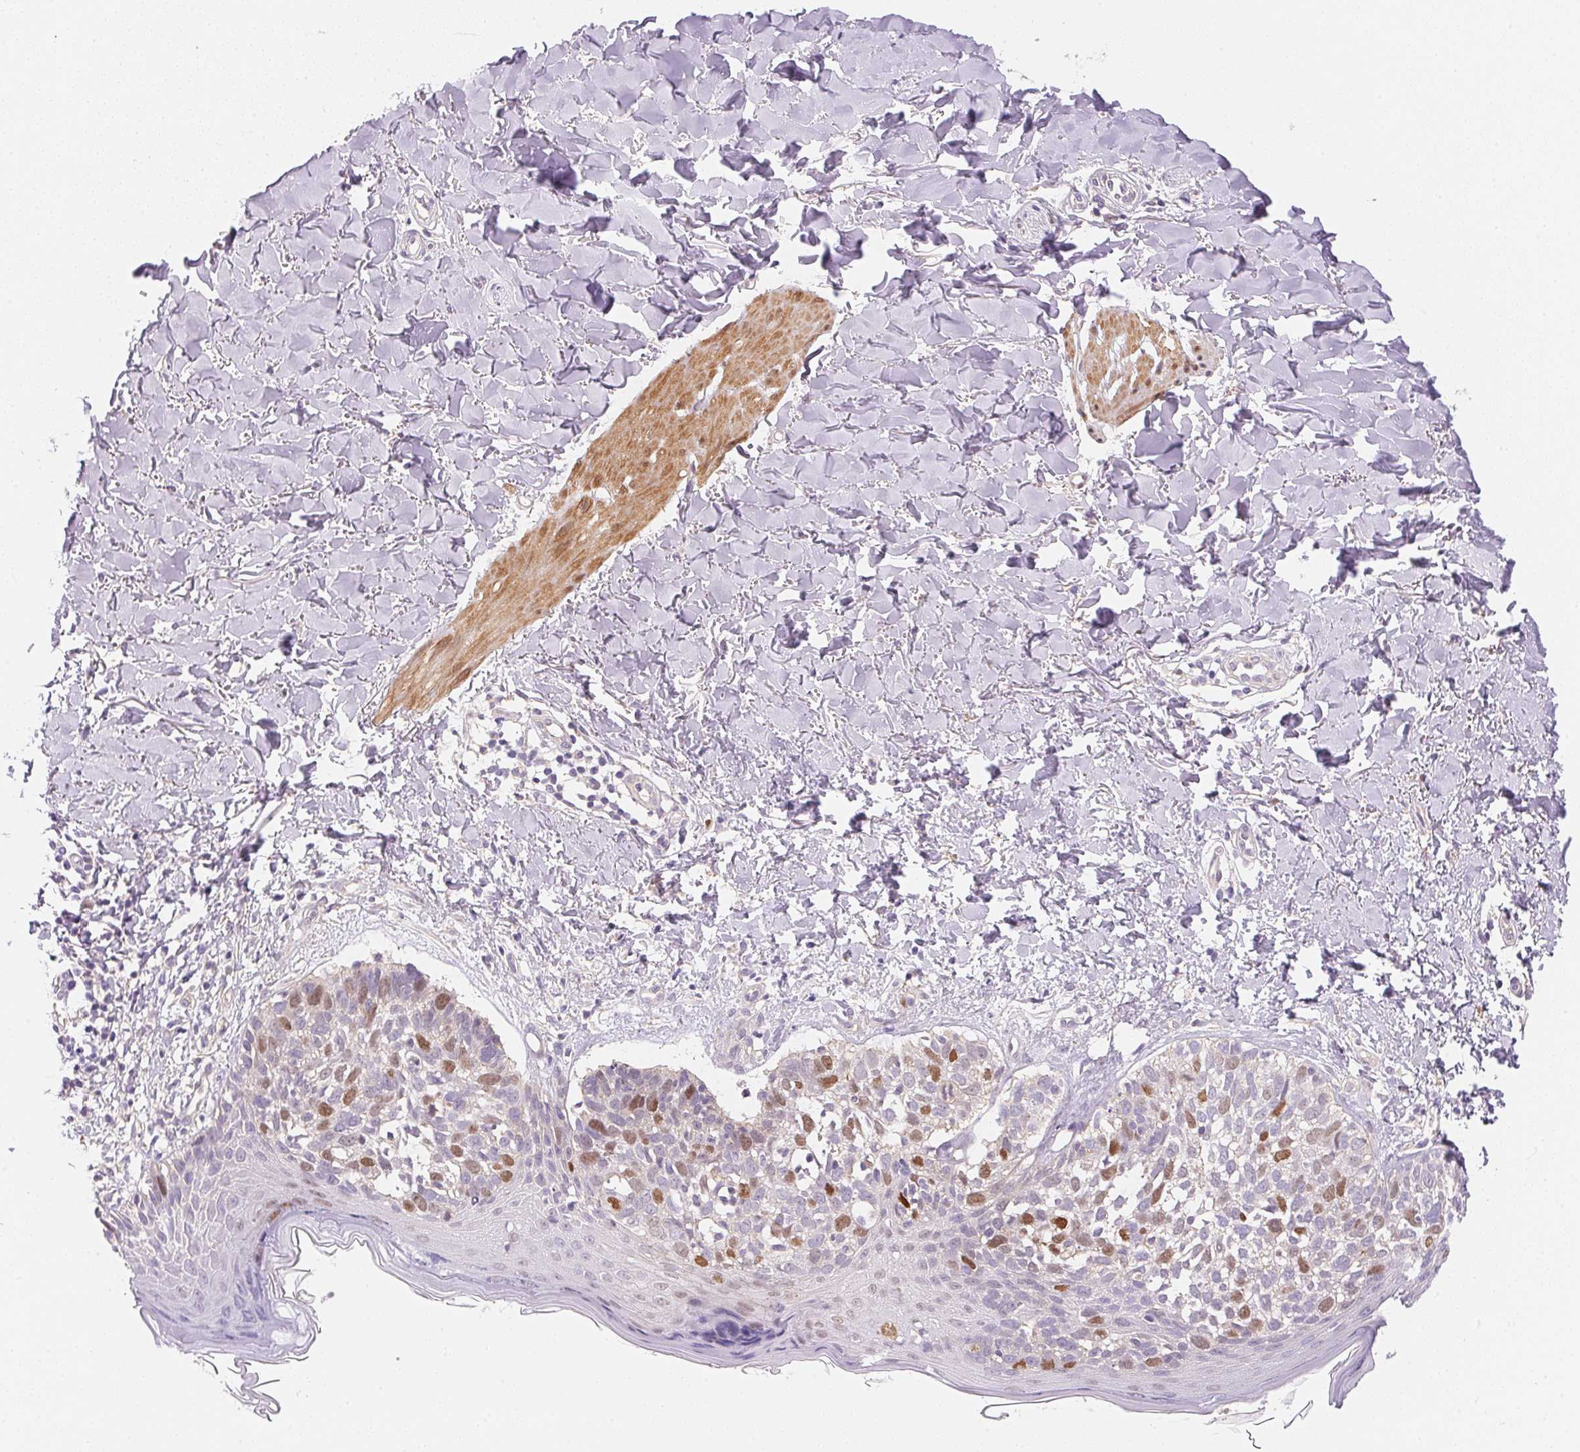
{"staining": {"intensity": "strong", "quantity": "25%-75%", "location": "nuclear"}, "tissue": "skin cancer", "cell_type": "Tumor cells", "image_type": "cancer", "snomed": [{"axis": "morphology", "description": "Basal cell carcinoma"}, {"axis": "topography", "description": "Skin"}], "caption": "This is a micrograph of immunohistochemistry staining of skin basal cell carcinoma, which shows strong expression in the nuclear of tumor cells.", "gene": "SMTN", "patient": {"sex": "female", "age": 45}}